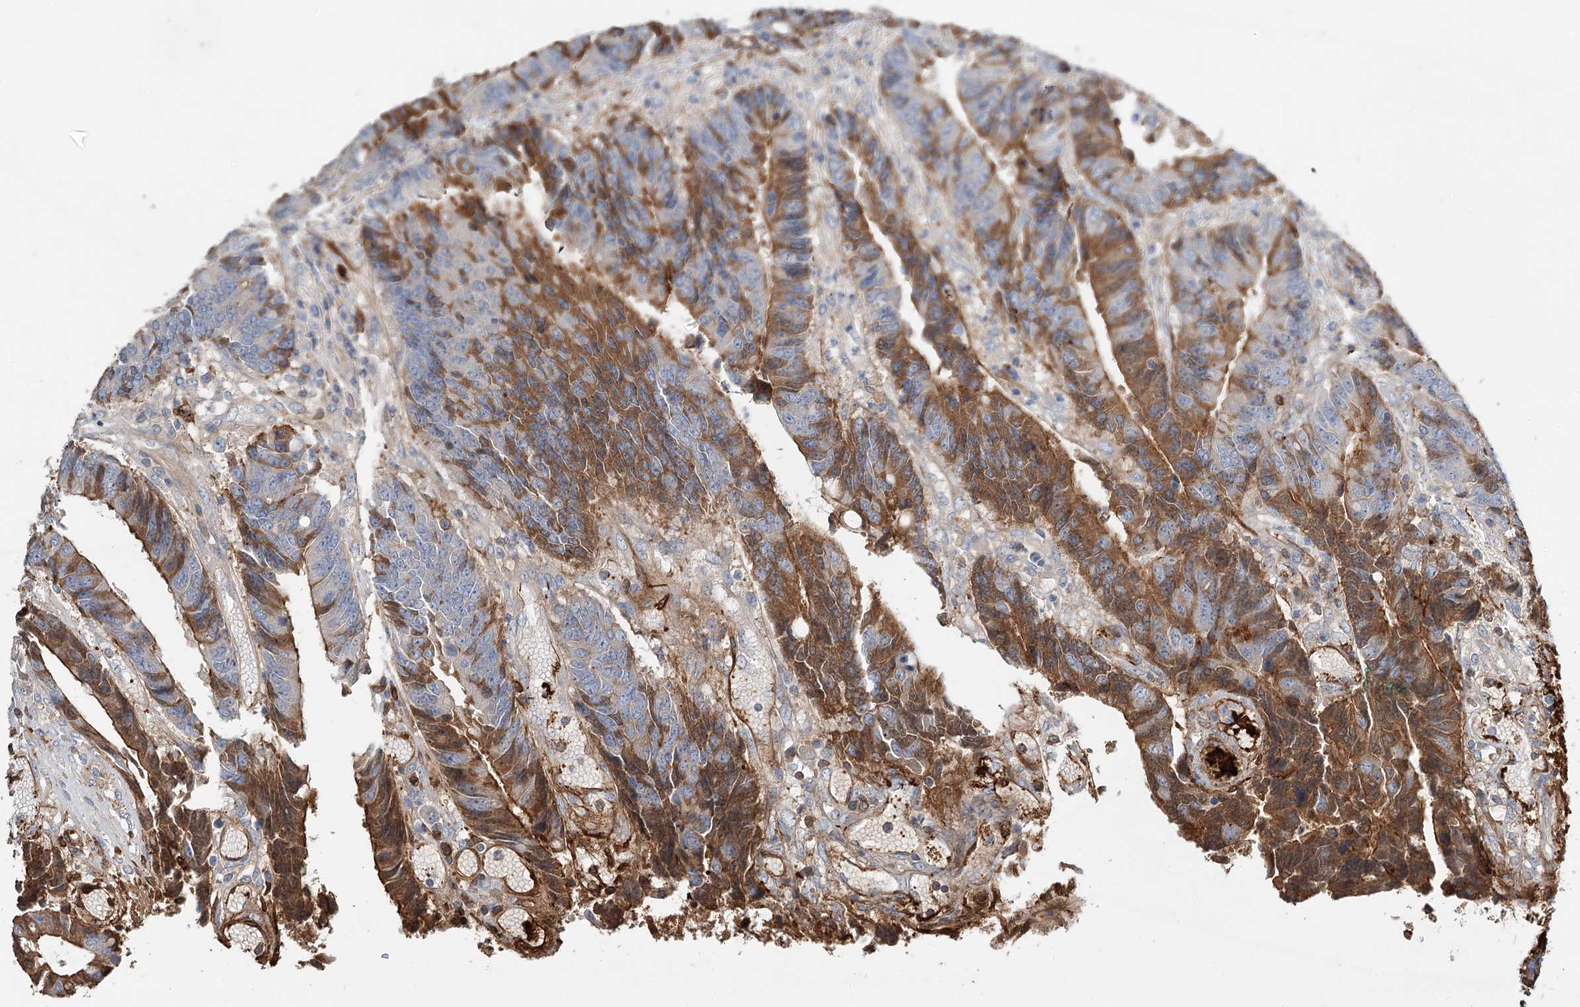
{"staining": {"intensity": "moderate", "quantity": "25%-75%", "location": "cytoplasmic/membranous"}, "tissue": "colorectal cancer", "cell_type": "Tumor cells", "image_type": "cancer", "snomed": [{"axis": "morphology", "description": "Adenocarcinoma, NOS"}, {"axis": "topography", "description": "Rectum"}], "caption": "Adenocarcinoma (colorectal) stained with a protein marker shows moderate staining in tumor cells.", "gene": "ALKBH8", "patient": {"sex": "male", "age": 84}}